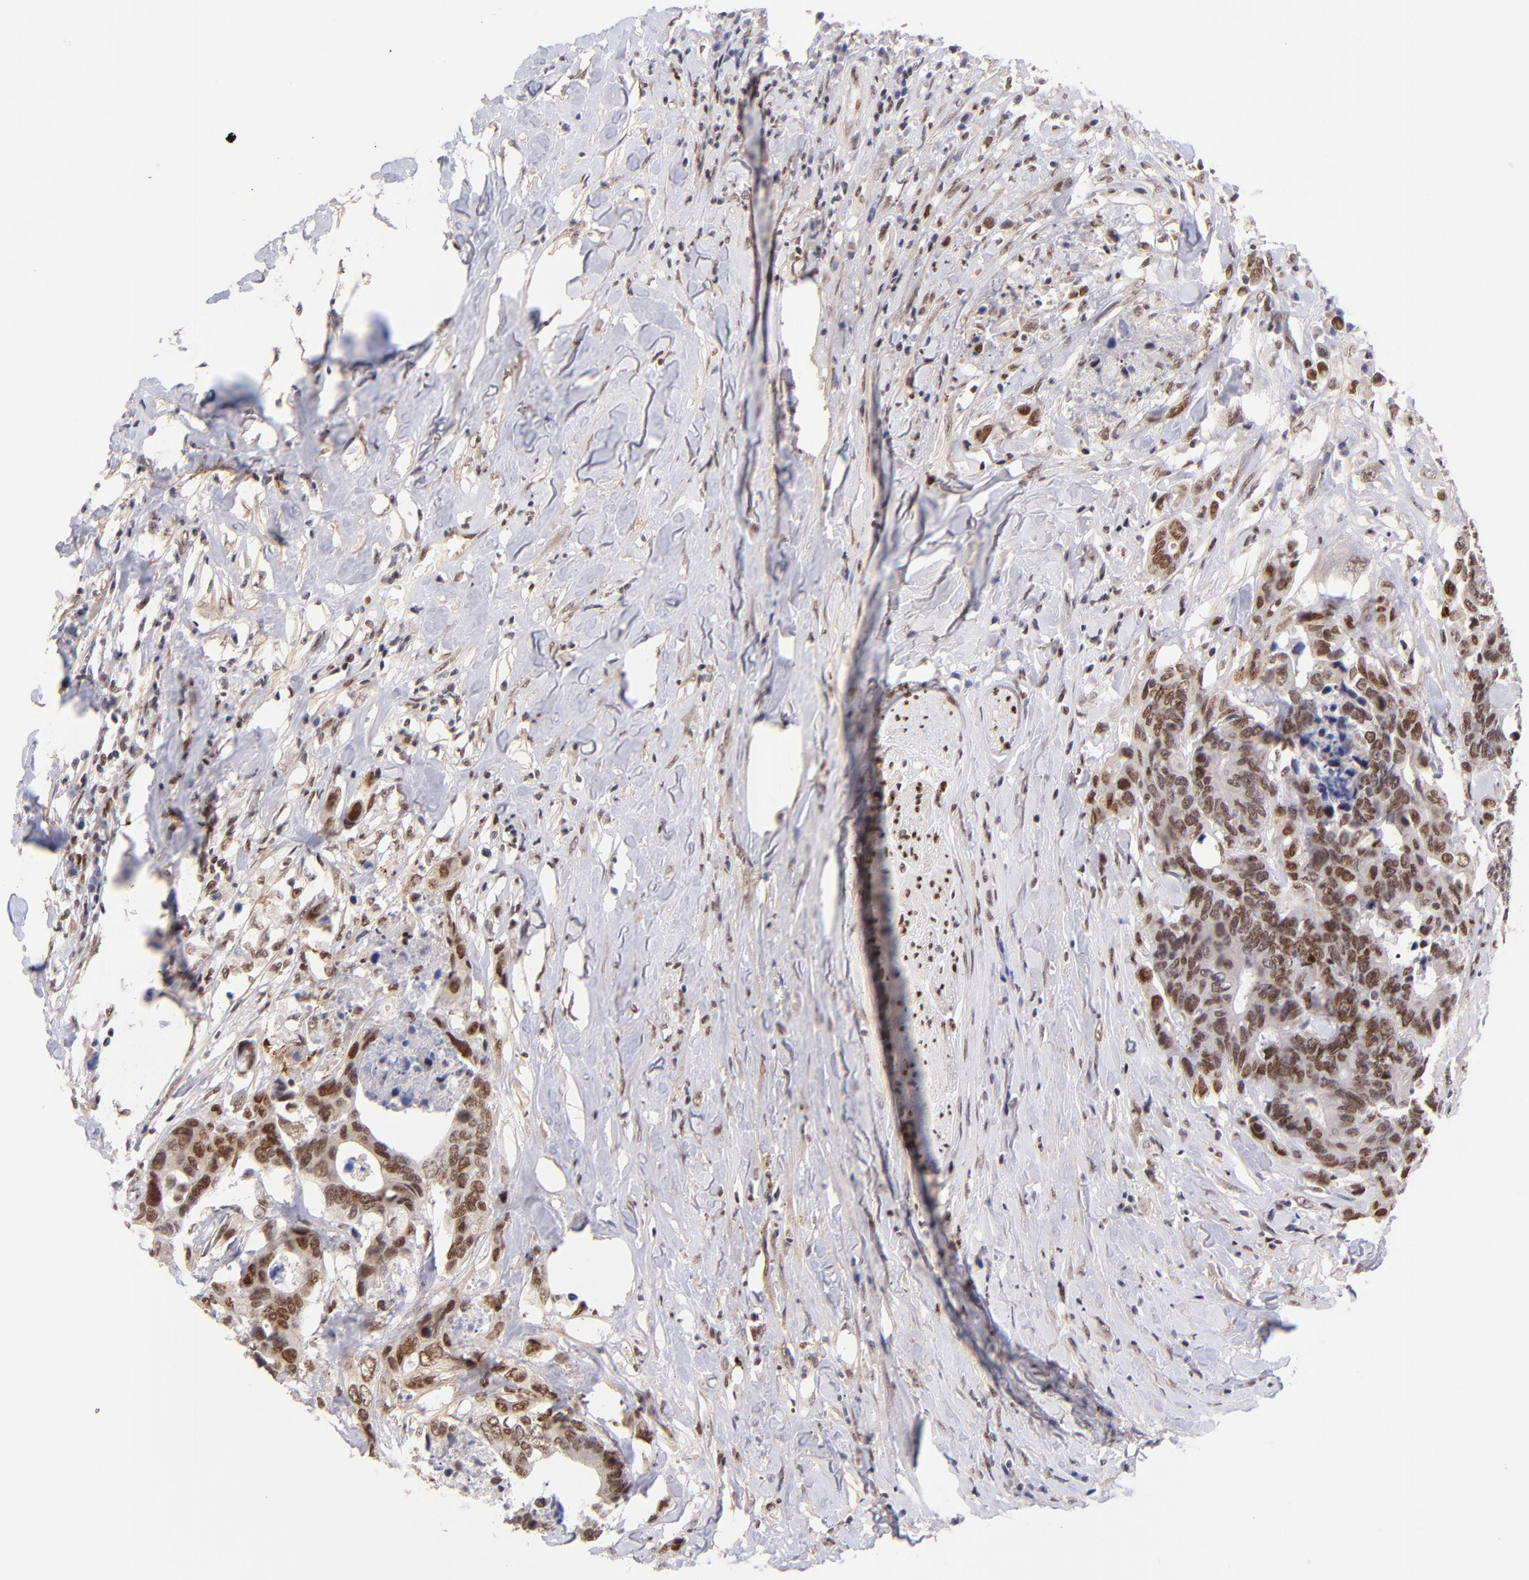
{"staining": {"intensity": "moderate", "quantity": ">75%", "location": "nuclear"}, "tissue": "colorectal cancer", "cell_type": "Tumor cells", "image_type": "cancer", "snomed": [{"axis": "morphology", "description": "Adenocarcinoma, NOS"}, {"axis": "topography", "description": "Rectum"}], "caption": "Immunohistochemistry of colorectal cancer (adenocarcinoma) shows medium levels of moderate nuclear positivity in about >75% of tumor cells.", "gene": "MIDEAS", "patient": {"sex": "male", "age": 55}}